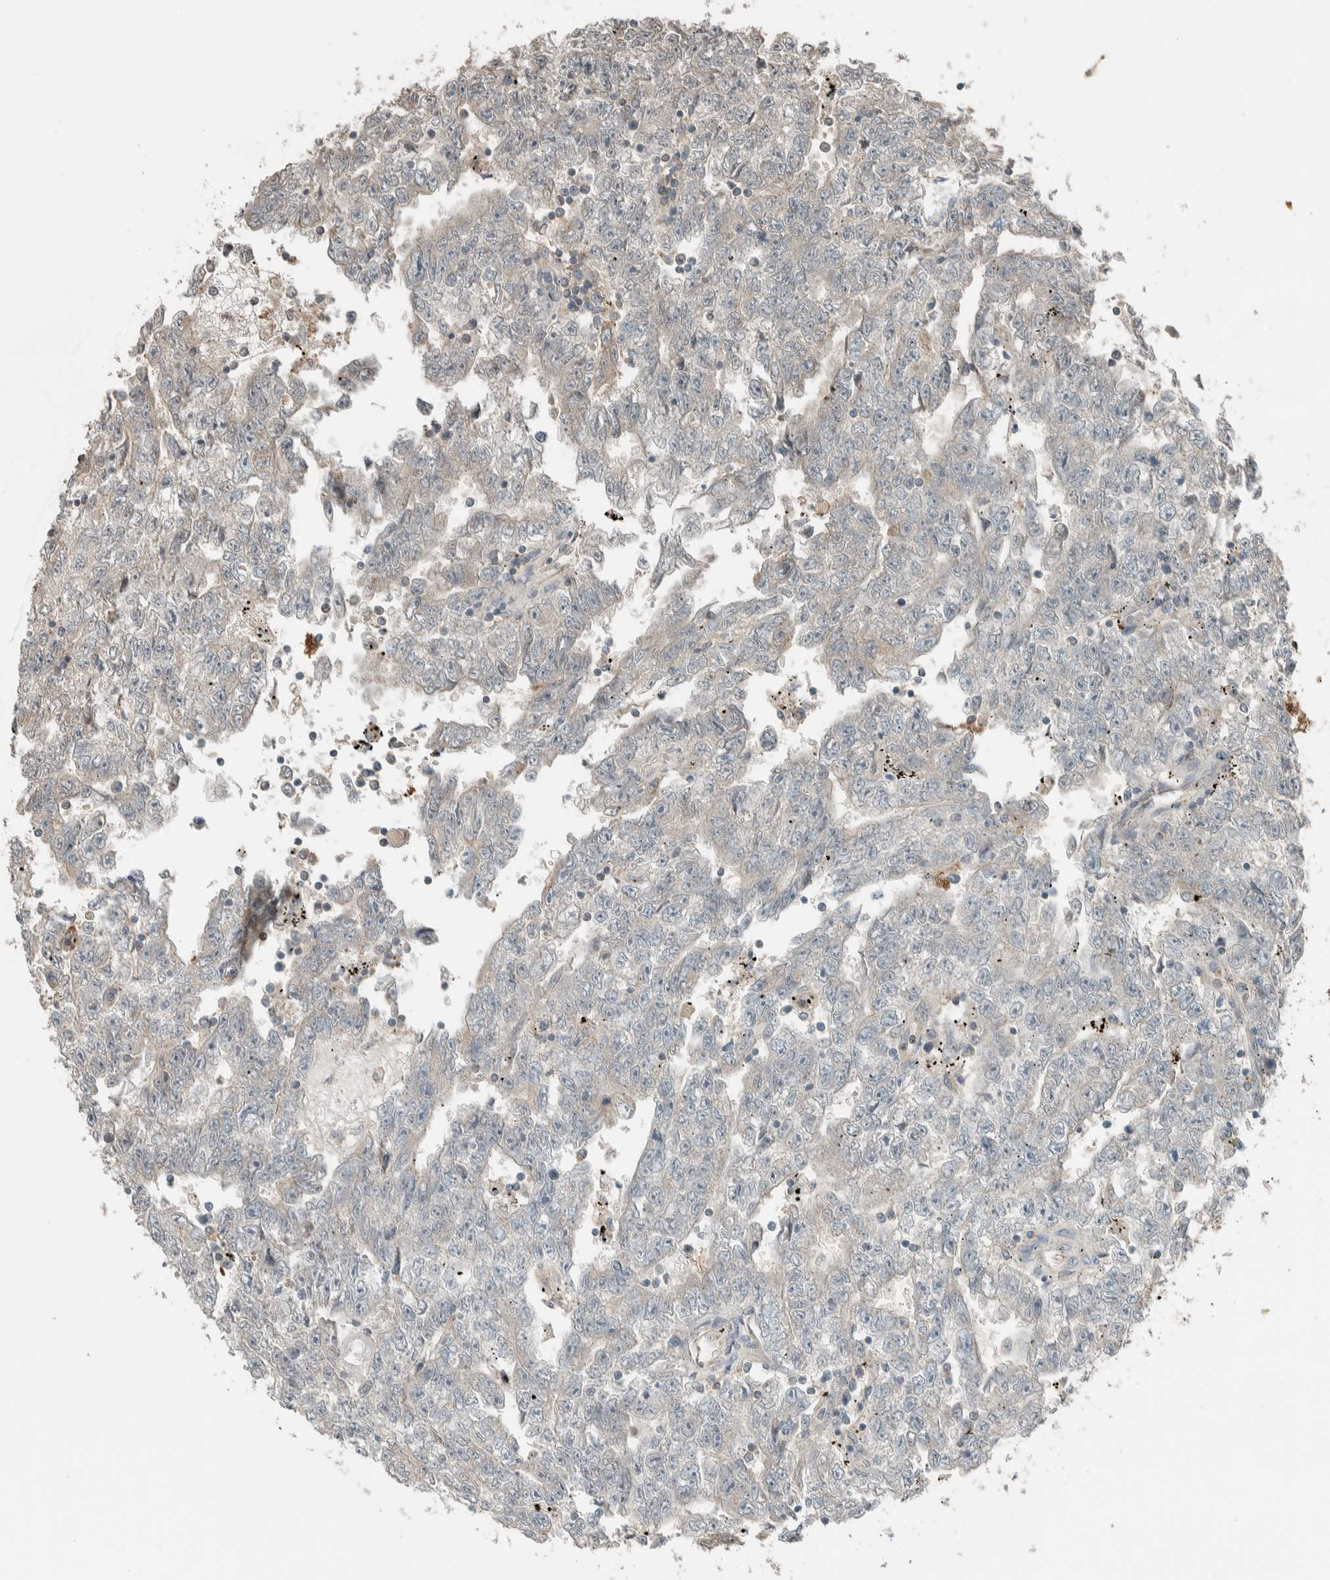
{"staining": {"intensity": "negative", "quantity": "none", "location": "none"}, "tissue": "testis cancer", "cell_type": "Tumor cells", "image_type": "cancer", "snomed": [{"axis": "morphology", "description": "Carcinoma, Embryonal, NOS"}, {"axis": "topography", "description": "Testis"}], "caption": "Immunohistochemistry micrograph of neoplastic tissue: testis cancer stained with DAB demonstrates no significant protein expression in tumor cells.", "gene": "NBR1", "patient": {"sex": "male", "age": 25}}